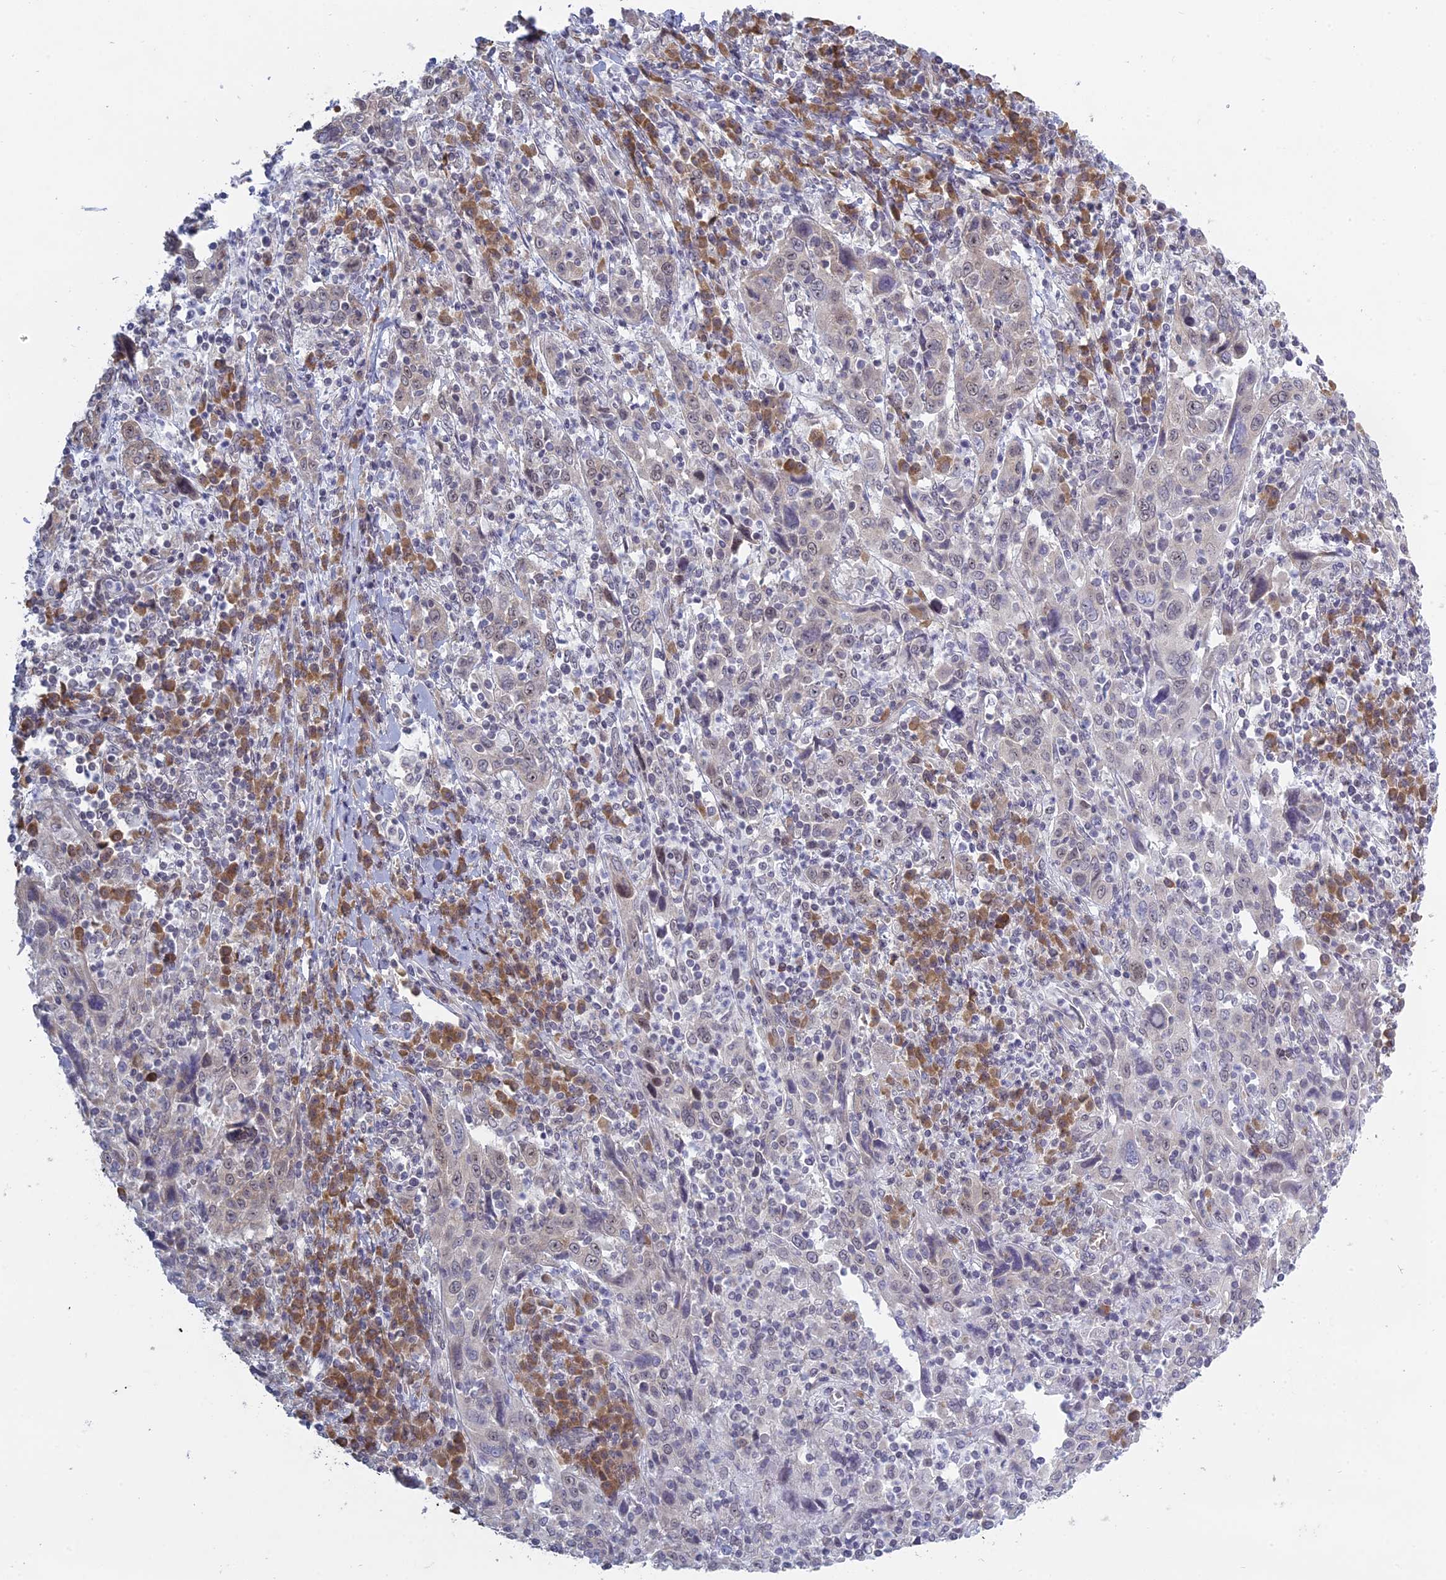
{"staining": {"intensity": "weak", "quantity": "25%-75%", "location": "cytoplasmic/membranous"}, "tissue": "cervical cancer", "cell_type": "Tumor cells", "image_type": "cancer", "snomed": [{"axis": "morphology", "description": "Squamous cell carcinoma, NOS"}, {"axis": "topography", "description": "Cervix"}], "caption": "This histopathology image shows IHC staining of human cervical squamous cell carcinoma, with low weak cytoplasmic/membranous staining in about 25%-75% of tumor cells.", "gene": "RPS19BP1", "patient": {"sex": "female", "age": 46}}